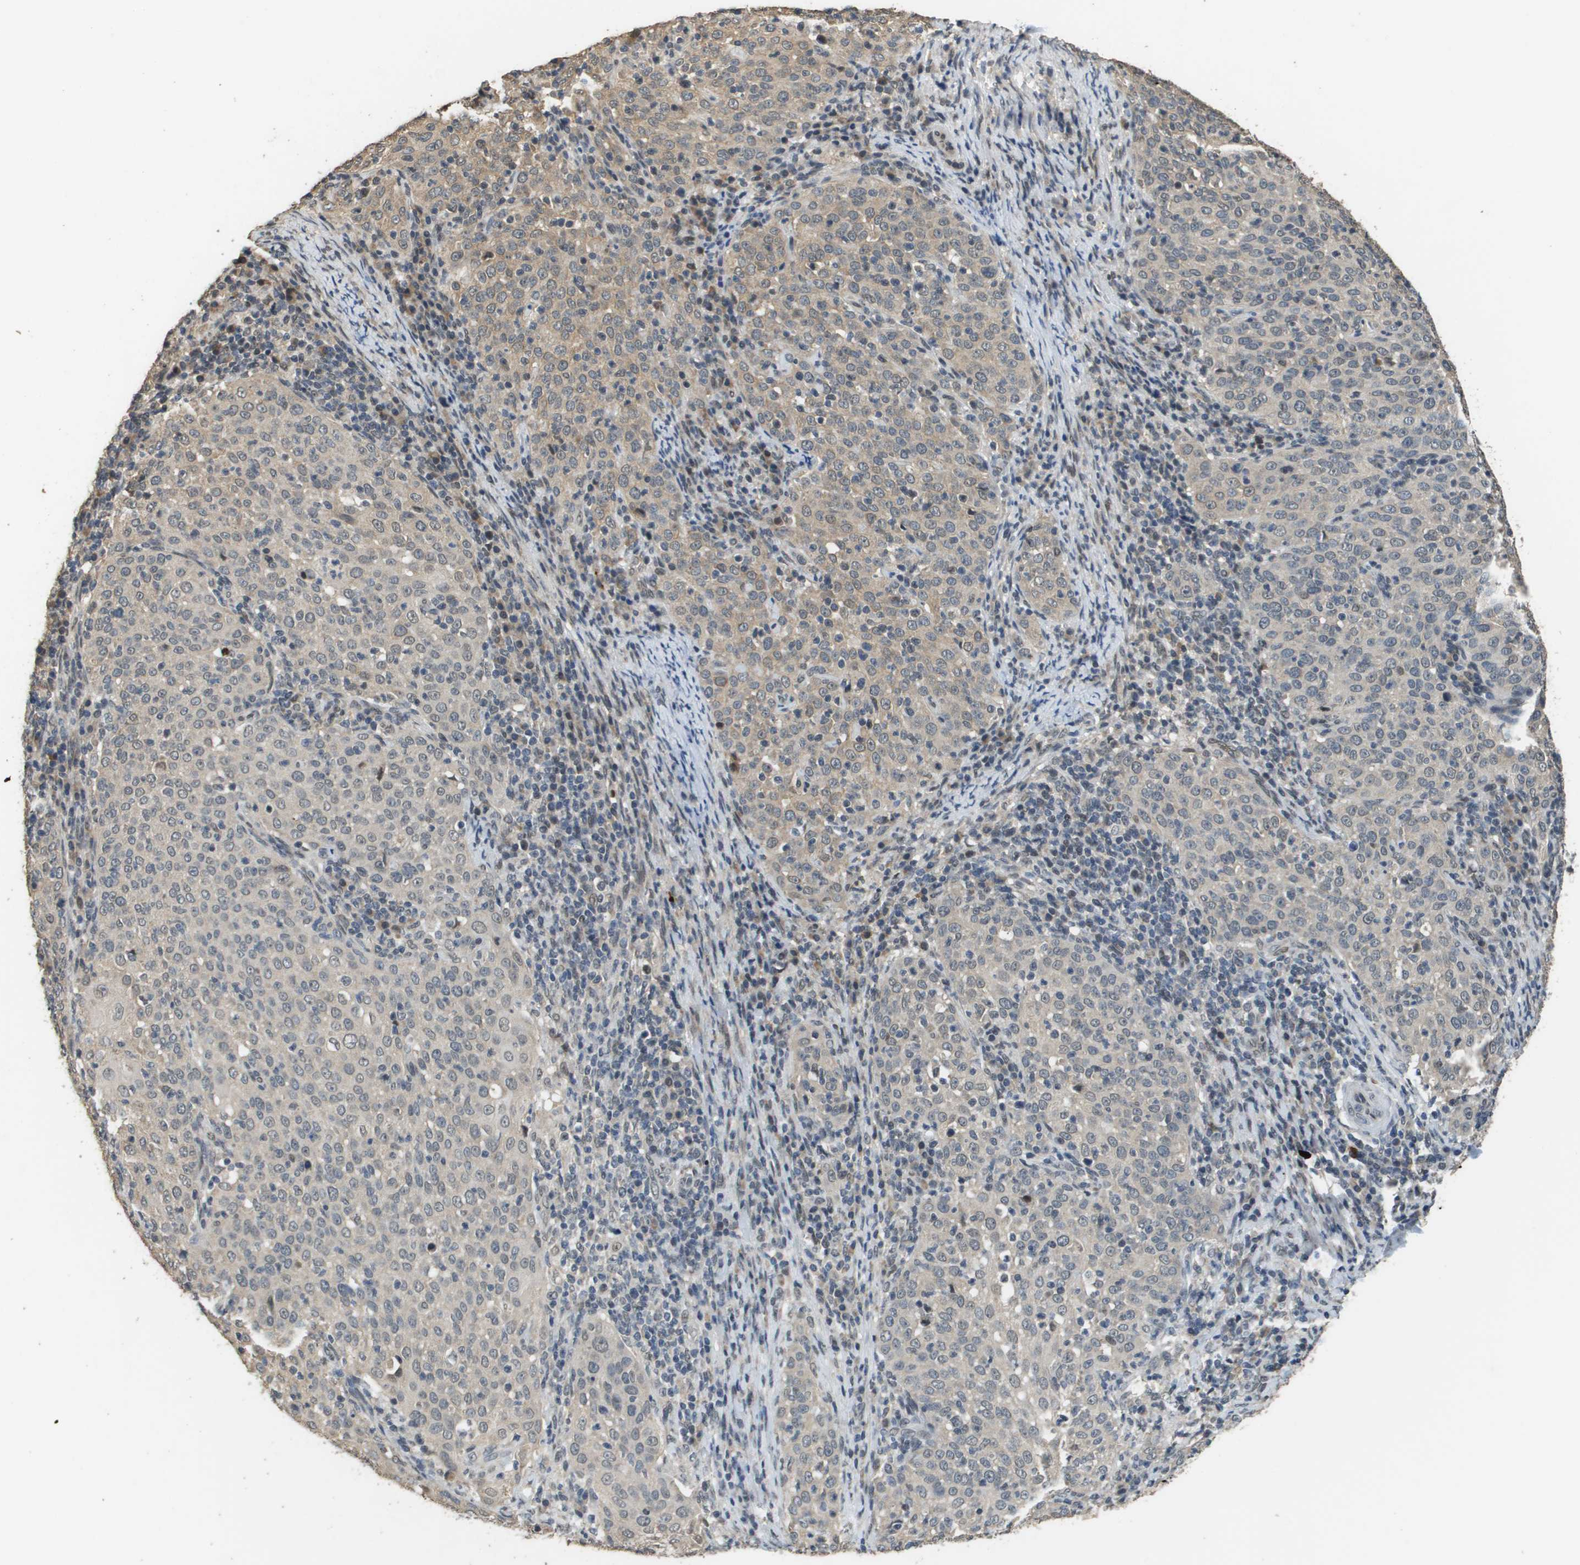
{"staining": {"intensity": "weak", "quantity": "25%-75%", "location": "cytoplasmic/membranous"}, "tissue": "cervical cancer", "cell_type": "Tumor cells", "image_type": "cancer", "snomed": [{"axis": "morphology", "description": "Squamous cell carcinoma, NOS"}, {"axis": "topography", "description": "Cervix"}], "caption": "Approximately 25%-75% of tumor cells in cervical cancer show weak cytoplasmic/membranous protein positivity as visualized by brown immunohistochemical staining.", "gene": "FANCC", "patient": {"sex": "female", "age": 51}}